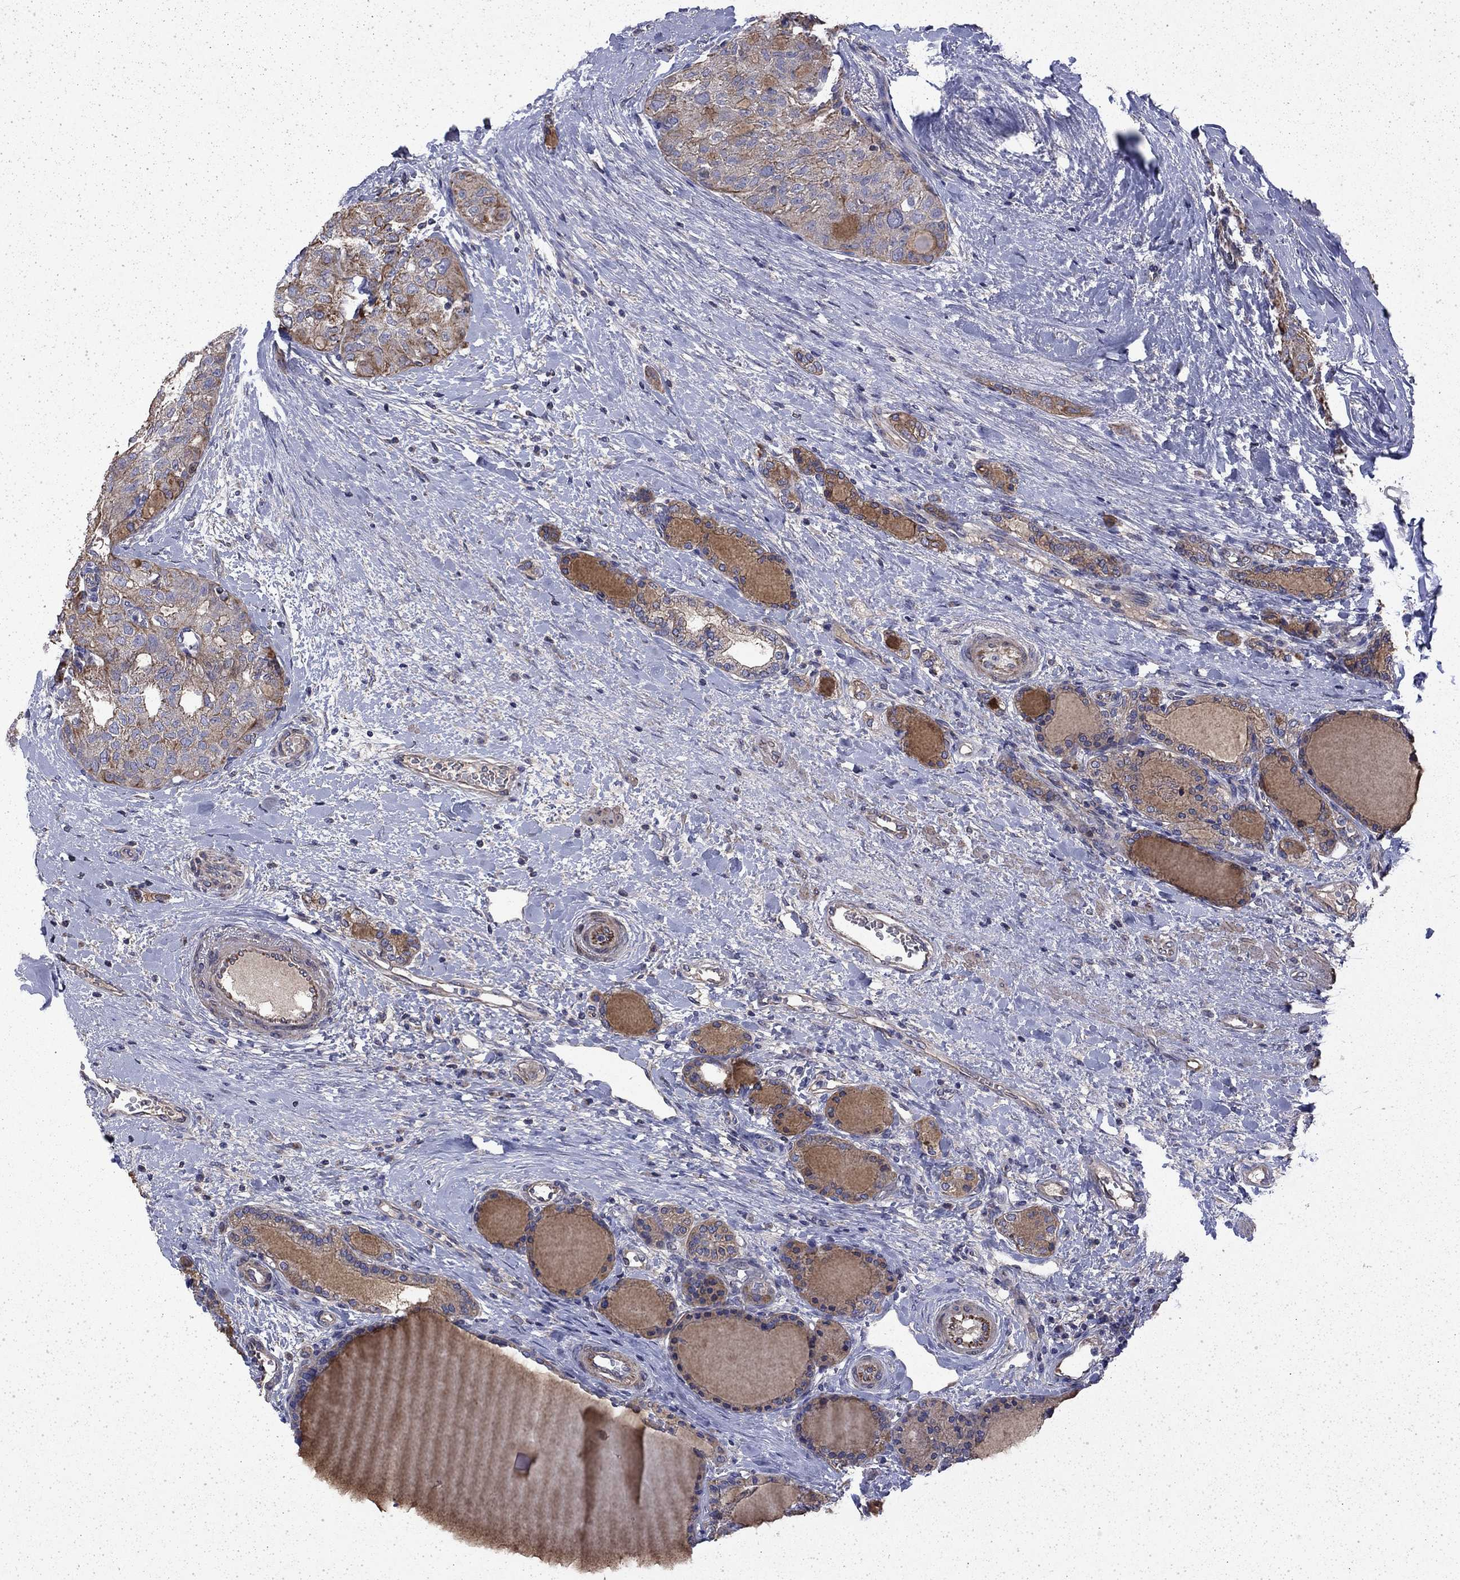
{"staining": {"intensity": "moderate", "quantity": "<25%", "location": "cytoplasmic/membranous"}, "tissue": "thyroid cancer", "cell_type": "Tumor cells", "image_type": "cancer", "snomed": [{"axis": "morphology", "description": "Follicular adenoma carcinoma, NOS"}, {"axis": "topography", "description": "Thyroid gland"}], "caption": "Moderate cytoplasmic/membranous staining is present in approximately <25% of tumor cells in thyroid follicular adenoma carcinoma.", "gene": "DTNA", "patient": {"sex": "male", "age": 75}}